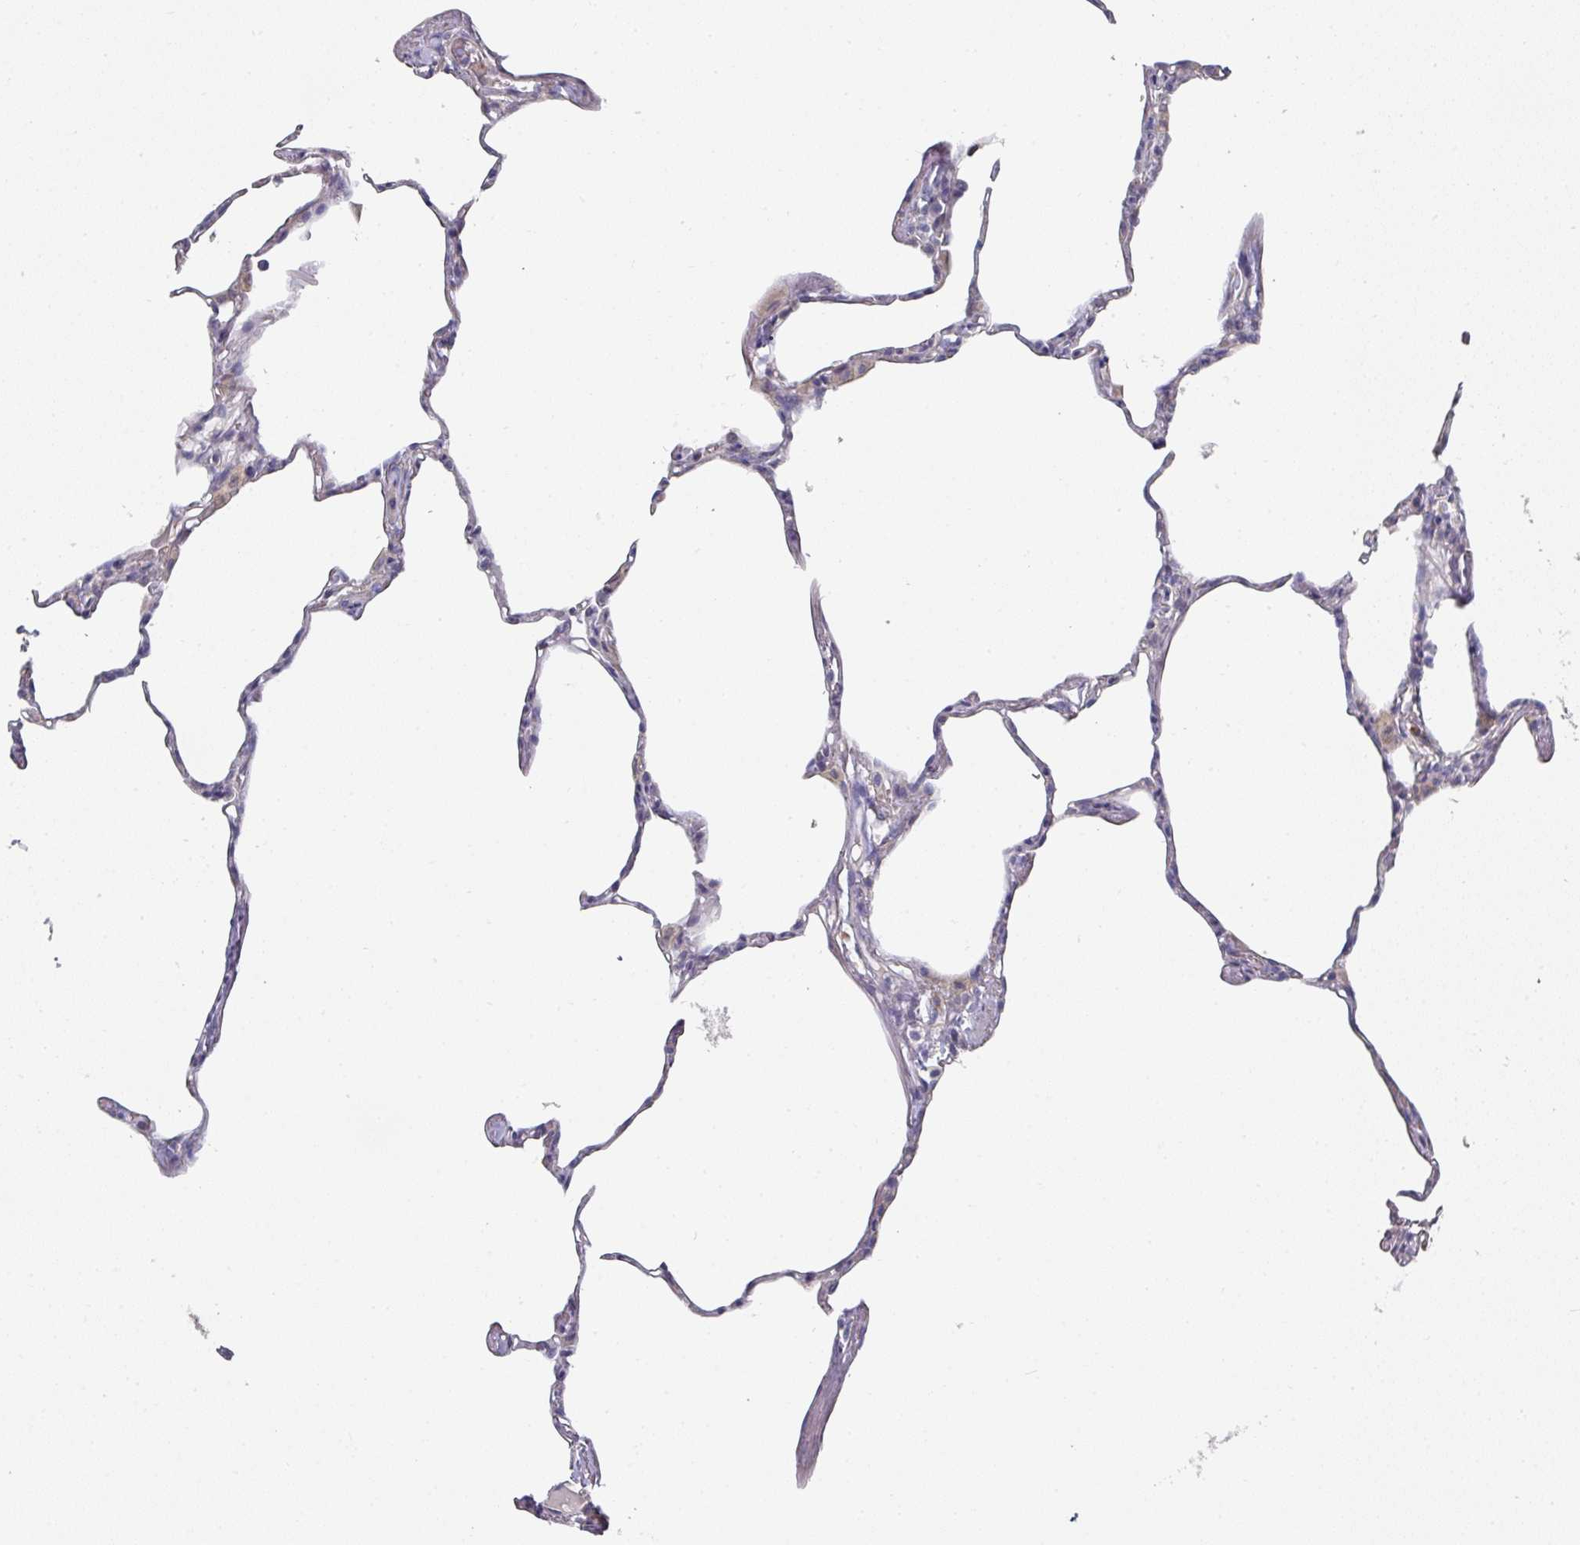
{"staining": {"intensity": "negative", "quantity": "none", "location": "none"}, "tissue": "lung", "cell_type": "Alveolar cells", "image_type": "normal", "snomed": [{"axis": "morphology", "description": "Normal tissue, NOS"}, {"axis": "topography", "description": "Lung"}], "caption": "Alveolar cells show no significant staining in unremarkable lung.", "gene": "PYROXD2", "patient": {"sex": "male", "age": 65}}